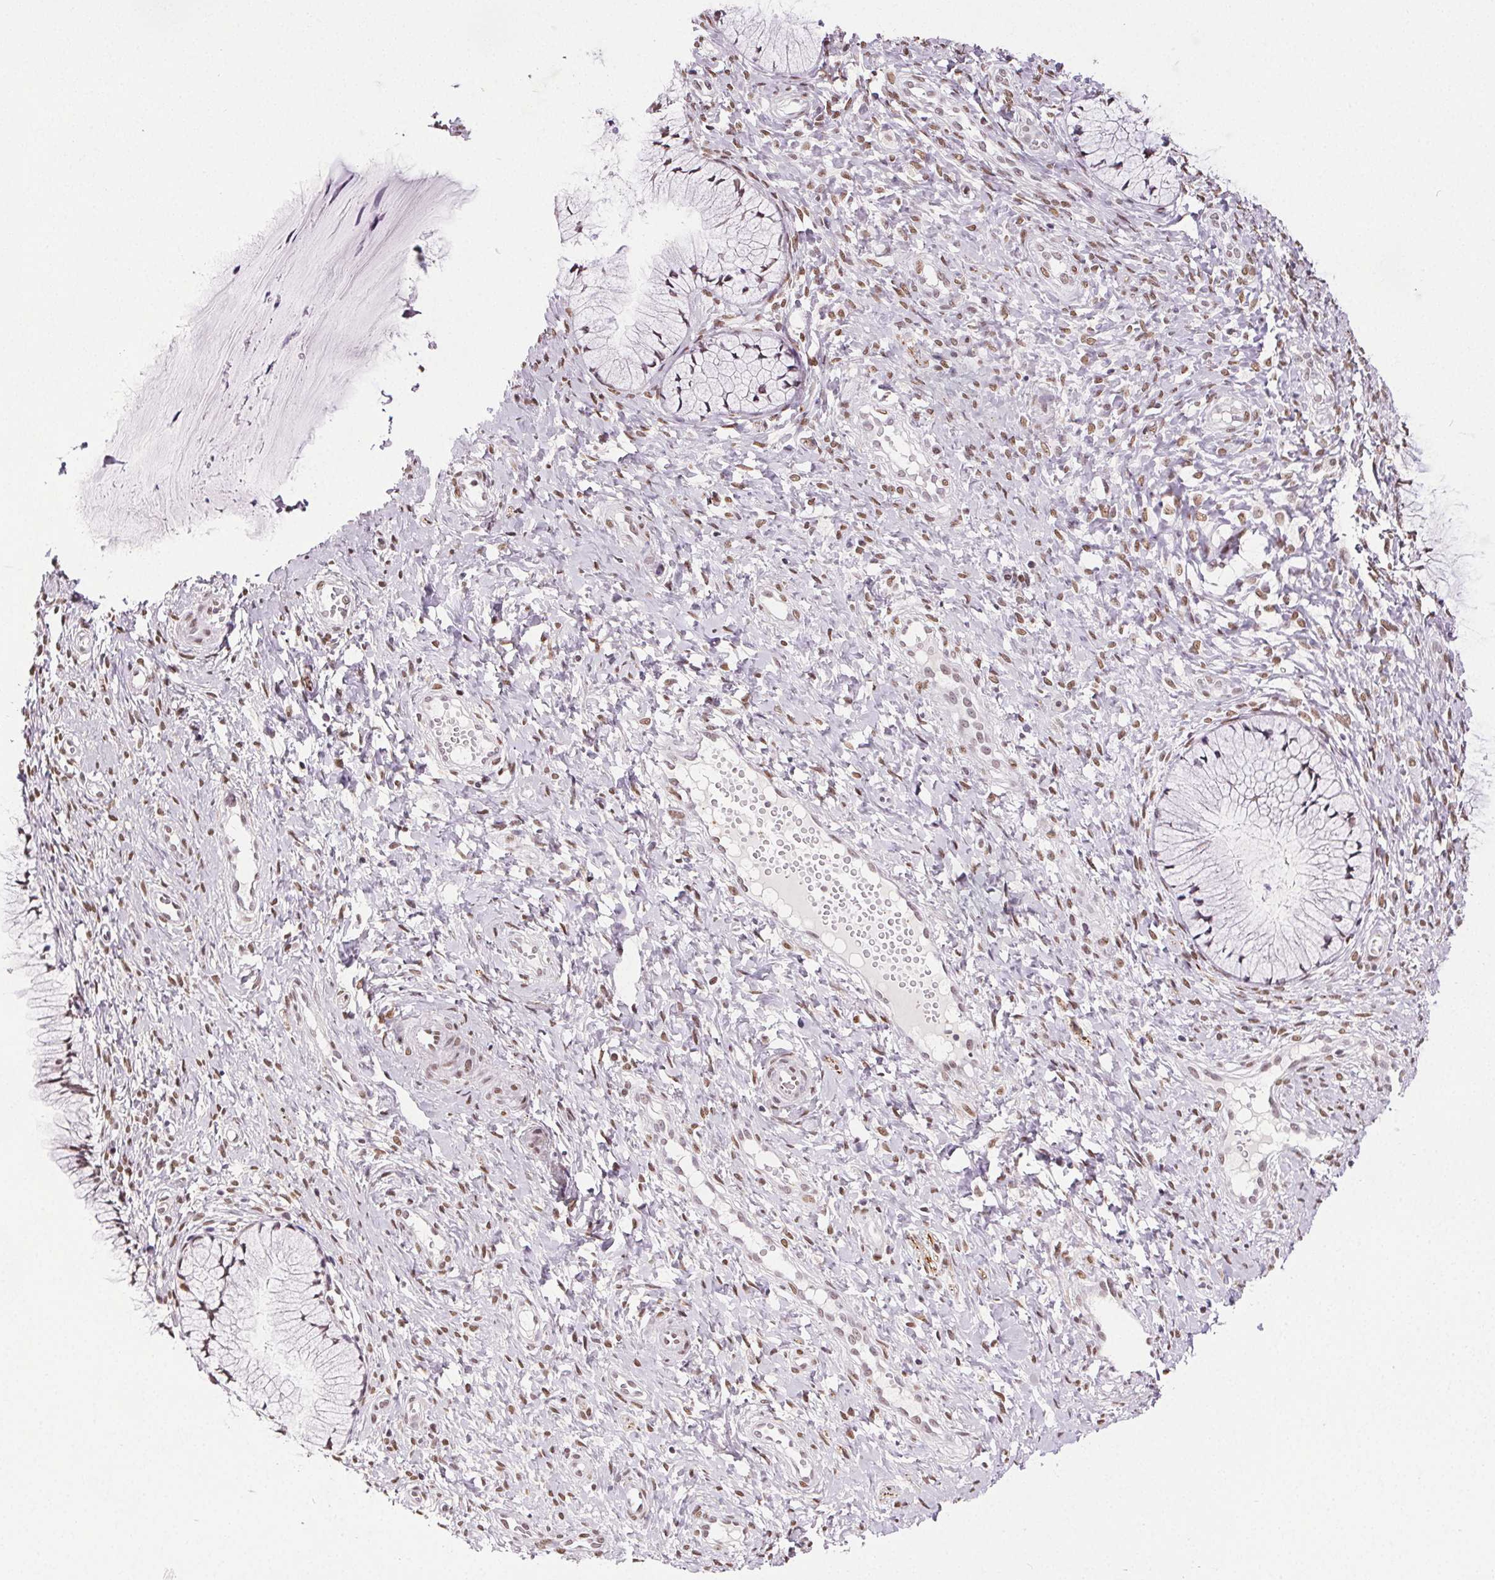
{"staining": {"intensity": "moderate", "quantity": "<25%", "location": "nuclear"}, "tissue": "cervix", "cell_type": "Glandular cells", "image_type": "normal", "snomed": [{"axis": "morphology", "description": "Normal tissue, NOS"}, {"axis": "topography", "description": "Cervix"}], "caption": "A brown stain shows moderate nuclear positivity of a protein in glandular cells of normal cervix.", "gene": "GP6", "patient": {"sex": "female", "age": 36}}